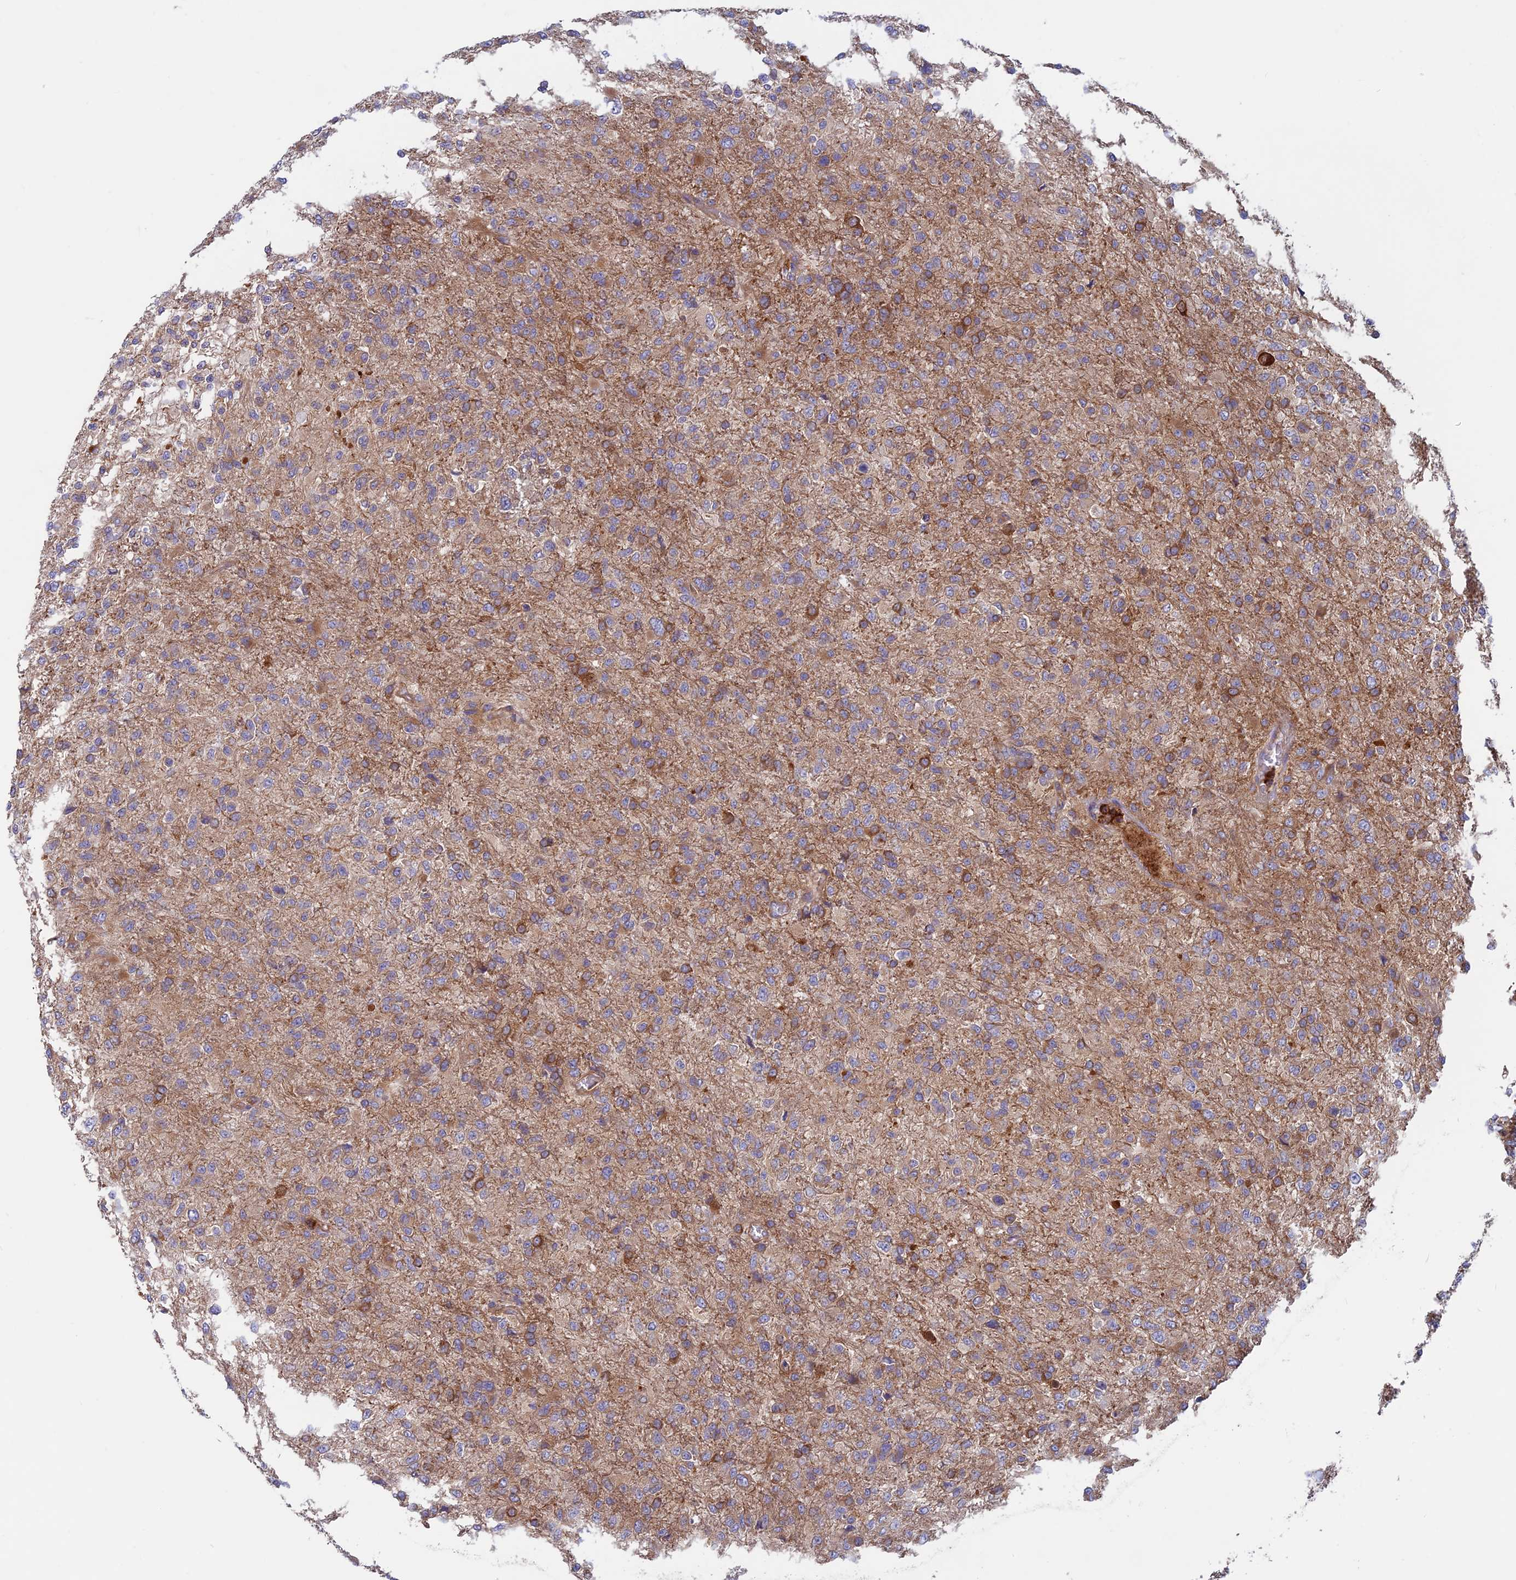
{"staining": {"intensity": "moderate", "quantity": "<25%", "location": "cytoplasmic/membranous"}, "tissue": "glioma", "cell_type": "Tumor cells", "image_type": "cancer", "snomed": [{"axis": "morphology", "description": "Glioma, malignant, High grade"}, {"axis": "topography", "description": "Brain"}], "caption": "Malignant glioma (high-grade) stained with DAB (3,3'-diaminobenzidine) immunohistochemistry demonstrates low levels of moderate cytoplasmic/membranous staining in about <25% of tumor cells.", "gene": "DNM1L", "patient": {"sex": "female", "age": 74}}